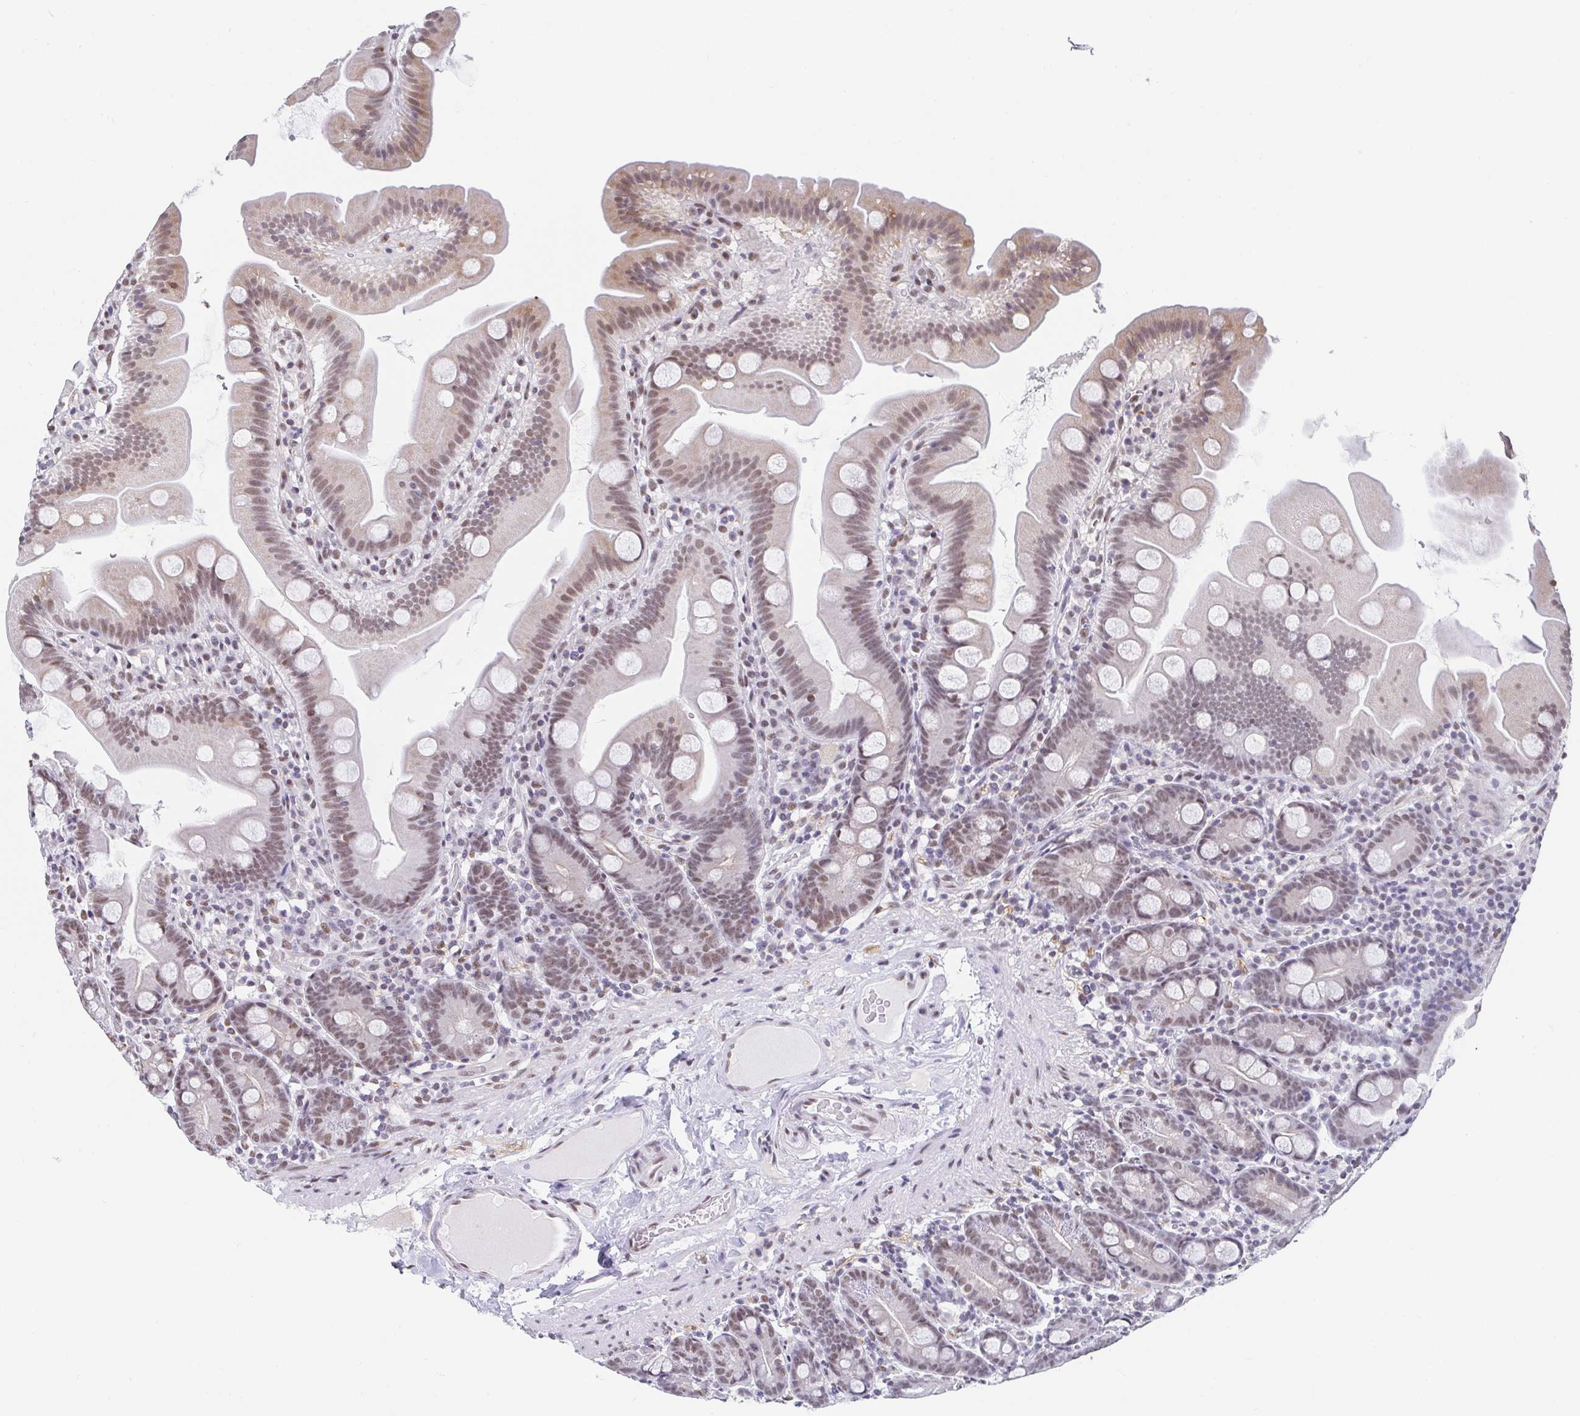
{"staining": {"intensity": "moderate", "quantity": ">75%", "location": "cytoplasmic/membranous,nuclear"}, "tissue": "small intestine", "cell_type": "Glandular cells", "image_type": "normal", "snomed": [{"axis": "morphology", "description": "Normal tissue, NOS"}, {"axis": "topography", "description": "Small intestine"}], "caption": "Immunohistochemical staining of unremarkable small intestine demonstrates >75% levels of moderate cytoplasmic/membranous,nuclear protein positivity in about >75% of glandular cells. Using DAB (brown) and hematoxylin (blue) stains, captured at high magnification using brightfield microscopy.", "gene": "SLC7A10", "patient": {"sex": "female", "age": 68}}